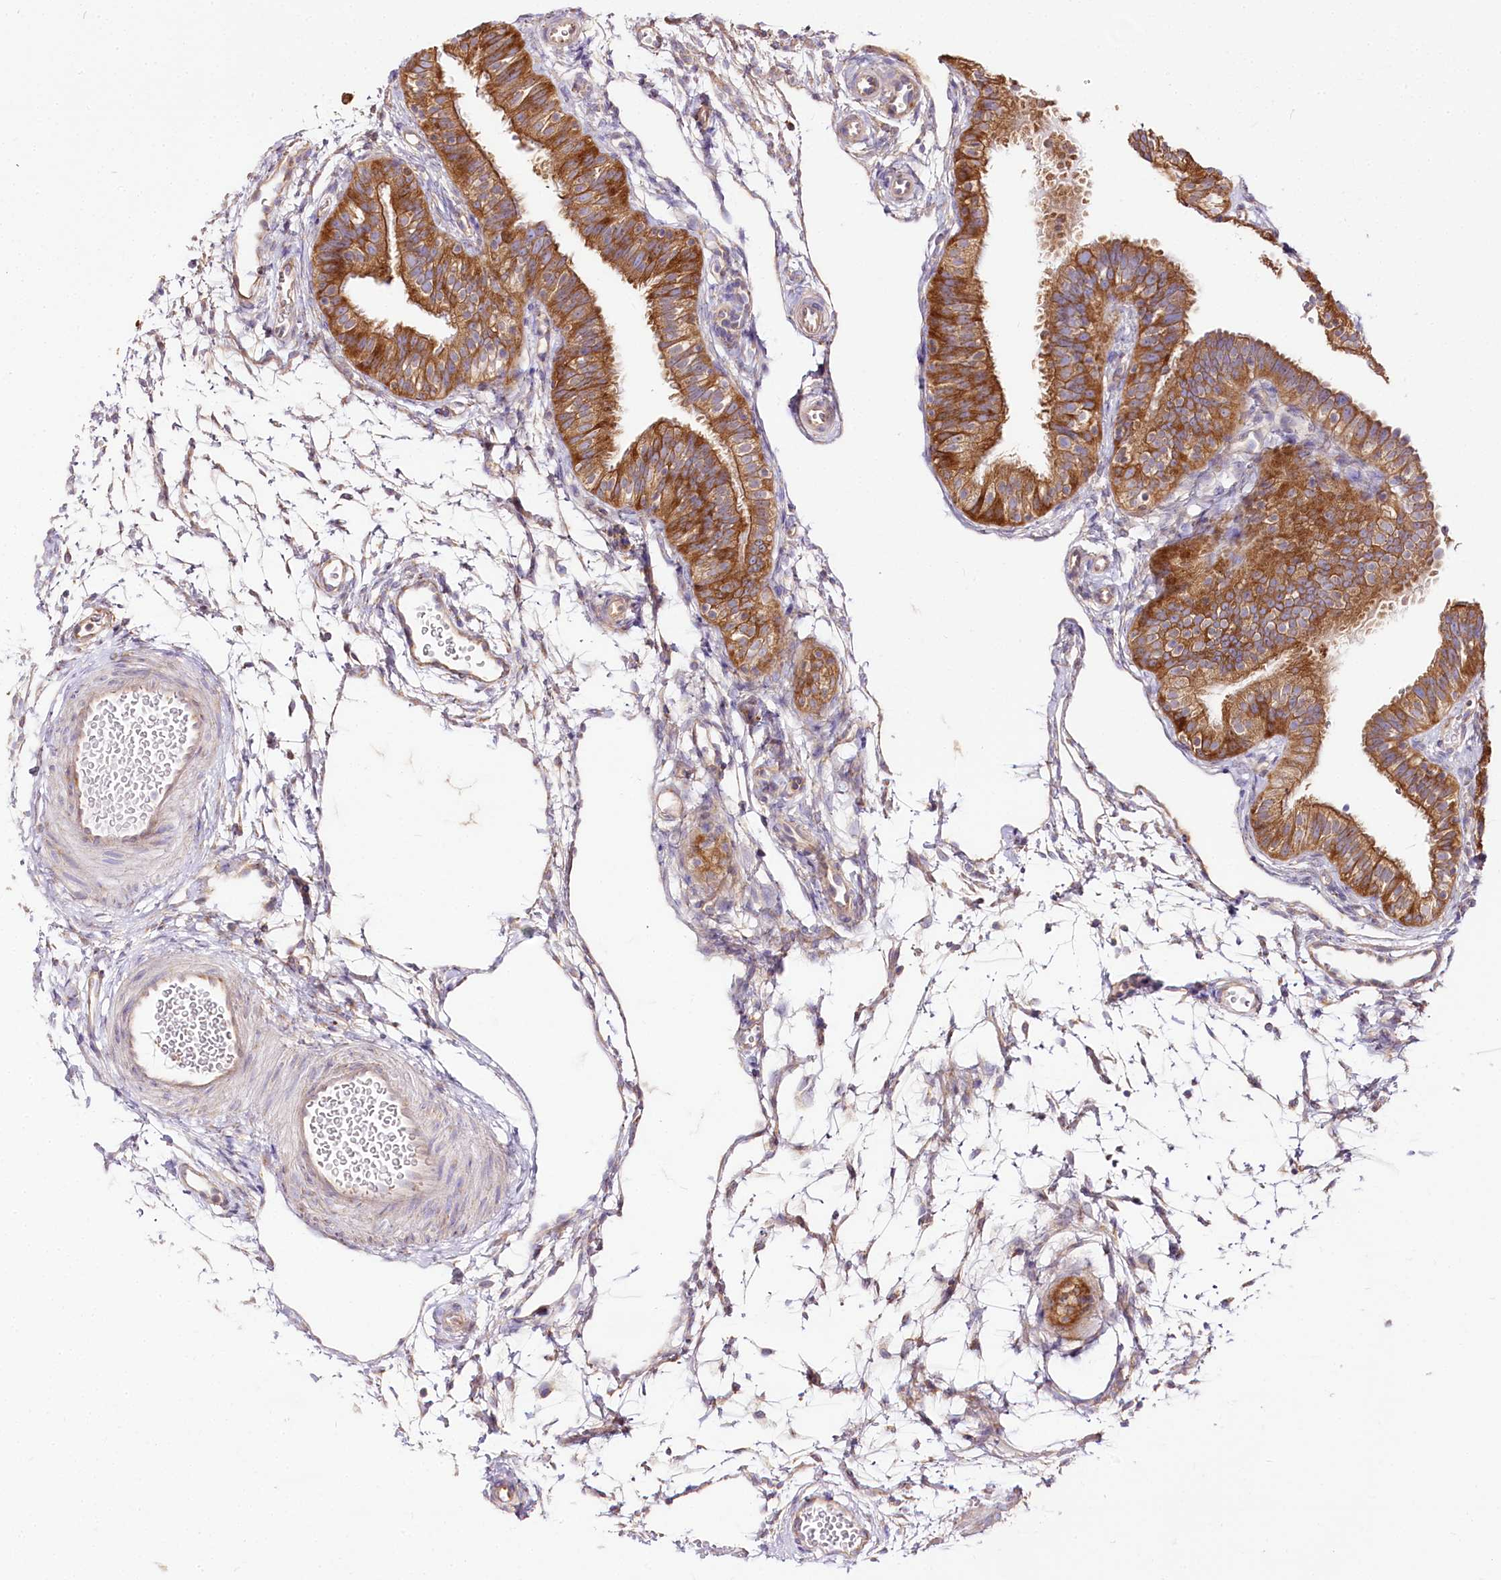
{"staining": {"intensity": "strong", "quantity": ">75%", "location": "cytoplasmic/membranous"}, "tissue": "fallopian tube", "cell_type": "Glandular cells", "image_type": "normal", "snomed": [{"axis": "morphology", "description": "Normal tissue, NOS"}, {"axis": "topography", "description": "Fallopian tube"}], "caption": "Immunohistochemical staining of normal fallopian tube displays >75% levels of strong cytoplasmic/membranous protein staining in approximately >75% of glandular cells.", "gene": "CNPY2", "patient": {"sex": "female", "age": 35}}